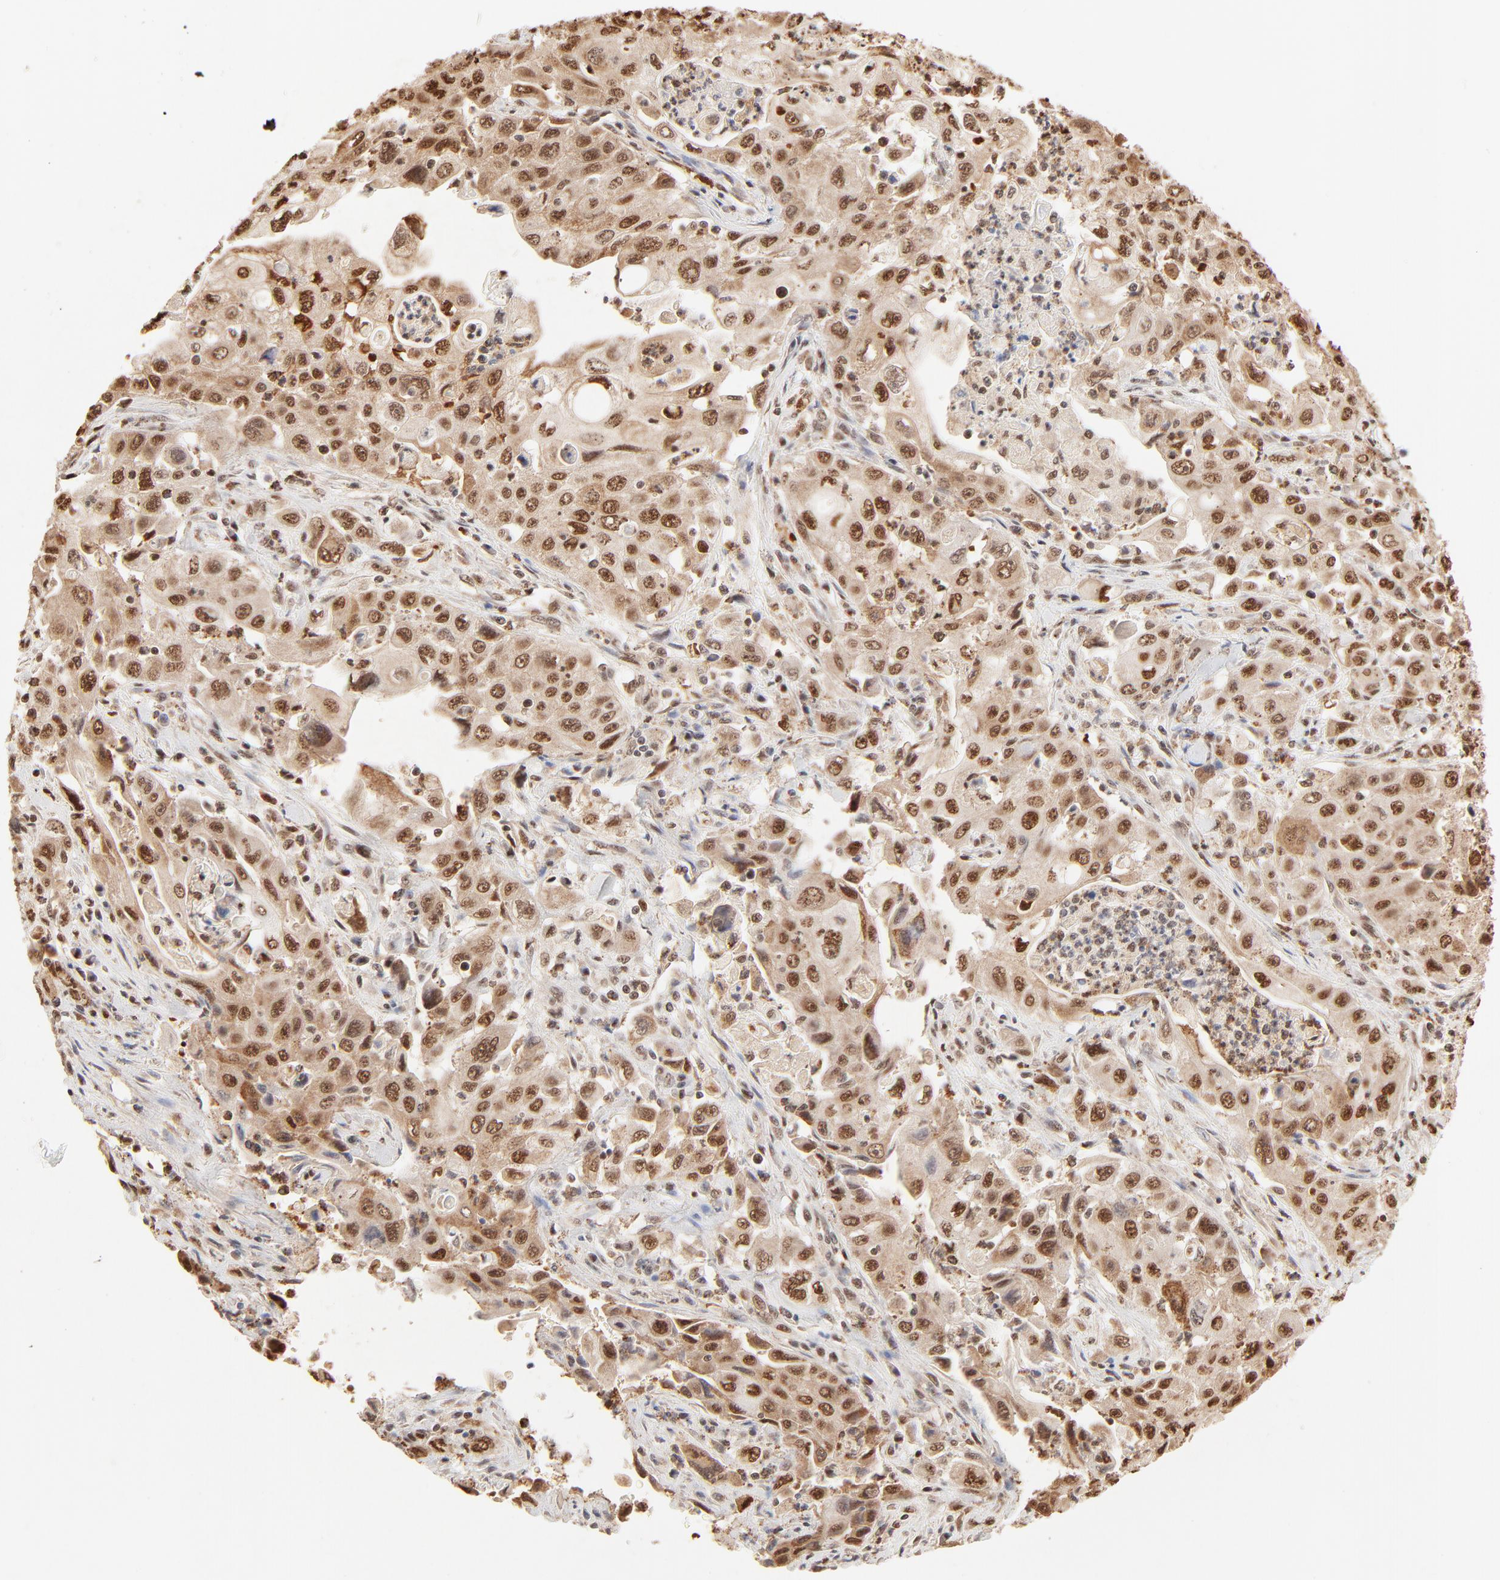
{"staining": {"intensity": "strong", "quantity": ">75%", "location": "nuclear"}, "tissue": "pancreatic cancer", "cell_type": "Tumor cells", "image_type": "cancer", "snomed": [{"axis": "morphology", "description": "Adenocarcinoma, NOS"}, {"axis": "topography", "description": "Pancreas"}], "caption": "Brown immunohistochemical staining in human pancreatic adenocarcinoma shows strong nuclear staining in about >75% of tumor cells.", "gene": "FAM50A", "patient": {"sex": "male", "age": 70}}